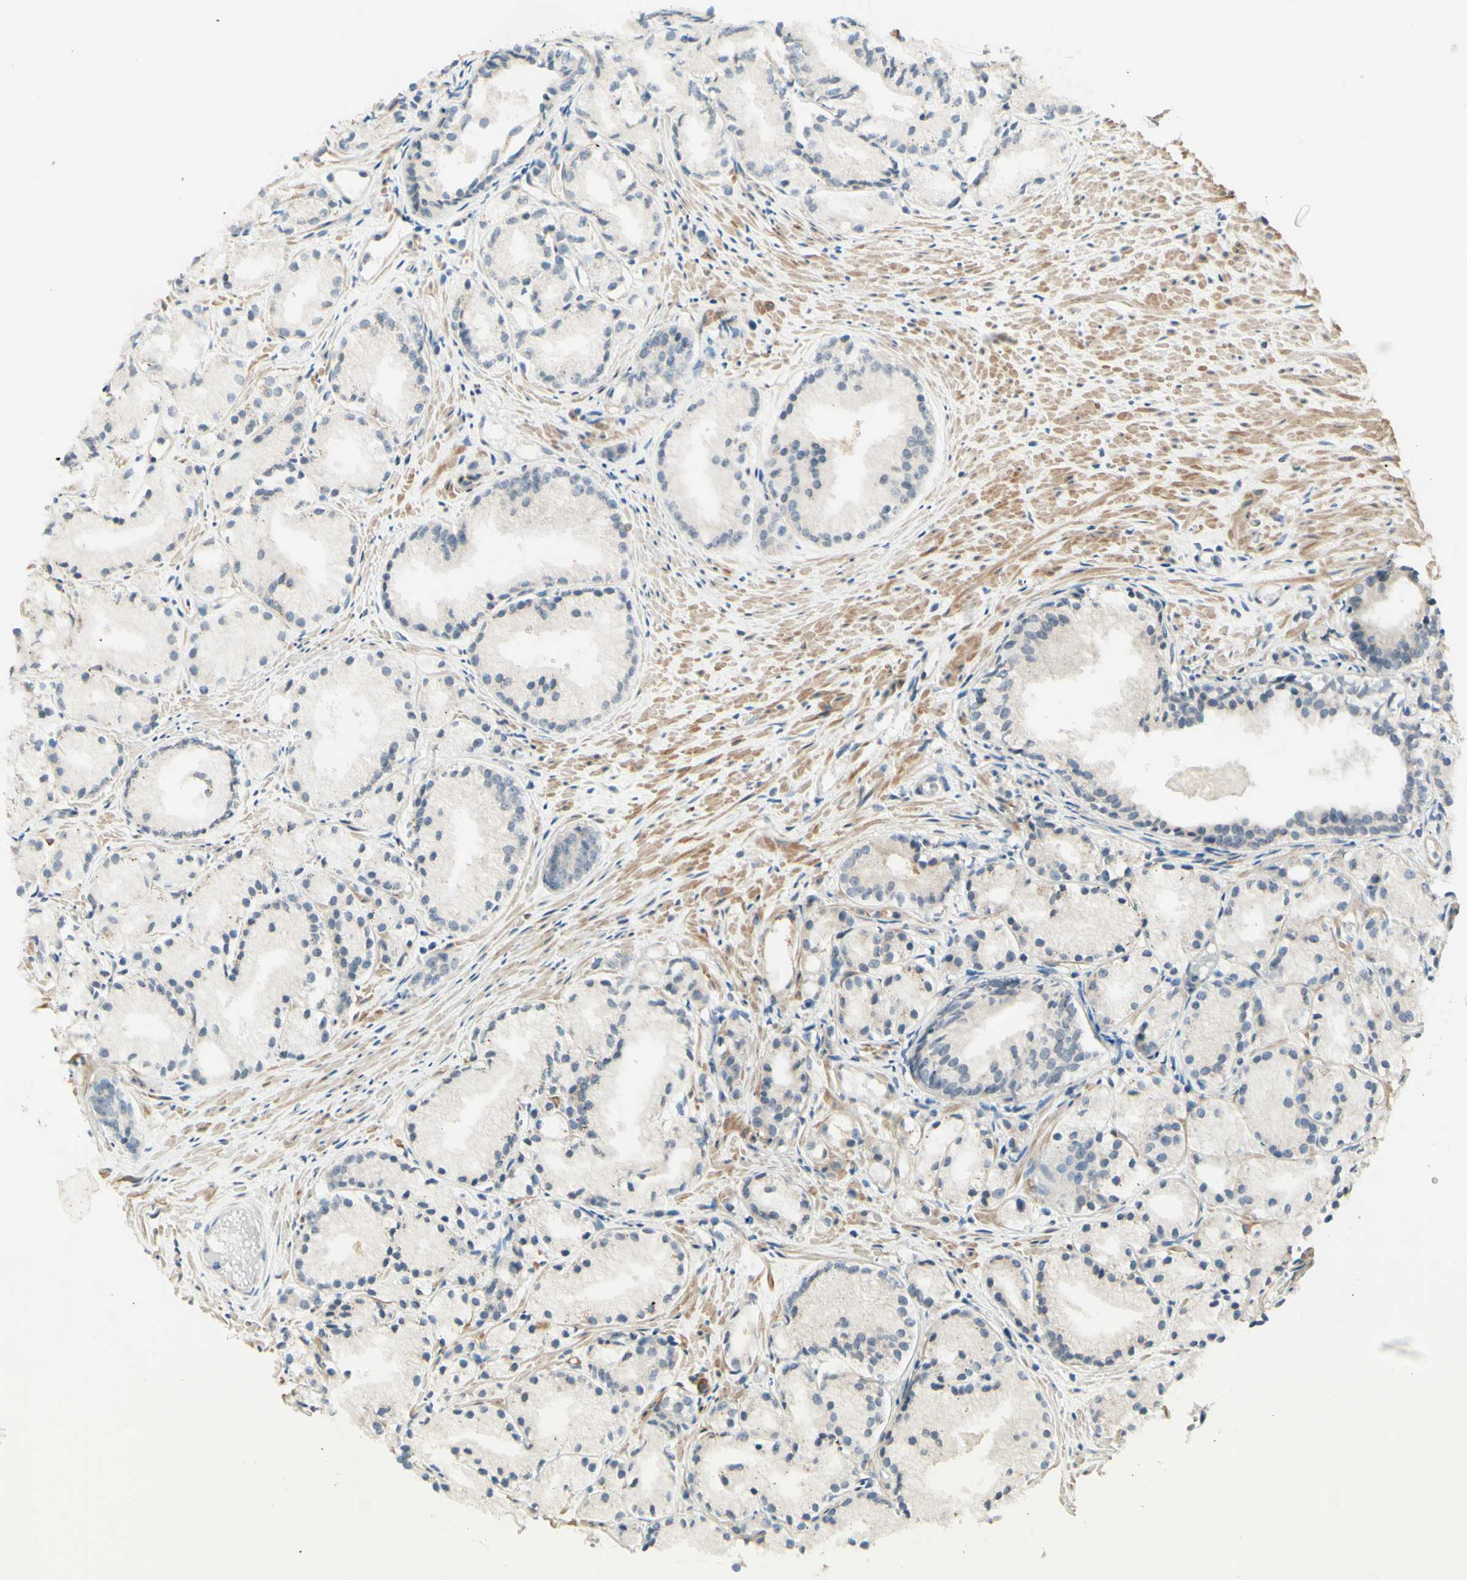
{"staining": {"intensity": "negative", "quantity": "none", "location": "none"}, "tissue": "prostate cancer", "cell_type": "Tumor cells", "image_type": "cancer", "snomed": [{"axis": "morphology", "description": "Adenocarcinoma, Low grade"}, {"axis": "topography", "description": "Prostate"}], "caption": "High power microscopy micrograph of an immunohistochemistry photomicrograph of low-grade adenocarcinoma (prostate), revealing no significant expression in tumor cells.", "gene": "ZW10", "patient": {"sex": "male", "age": 72}}